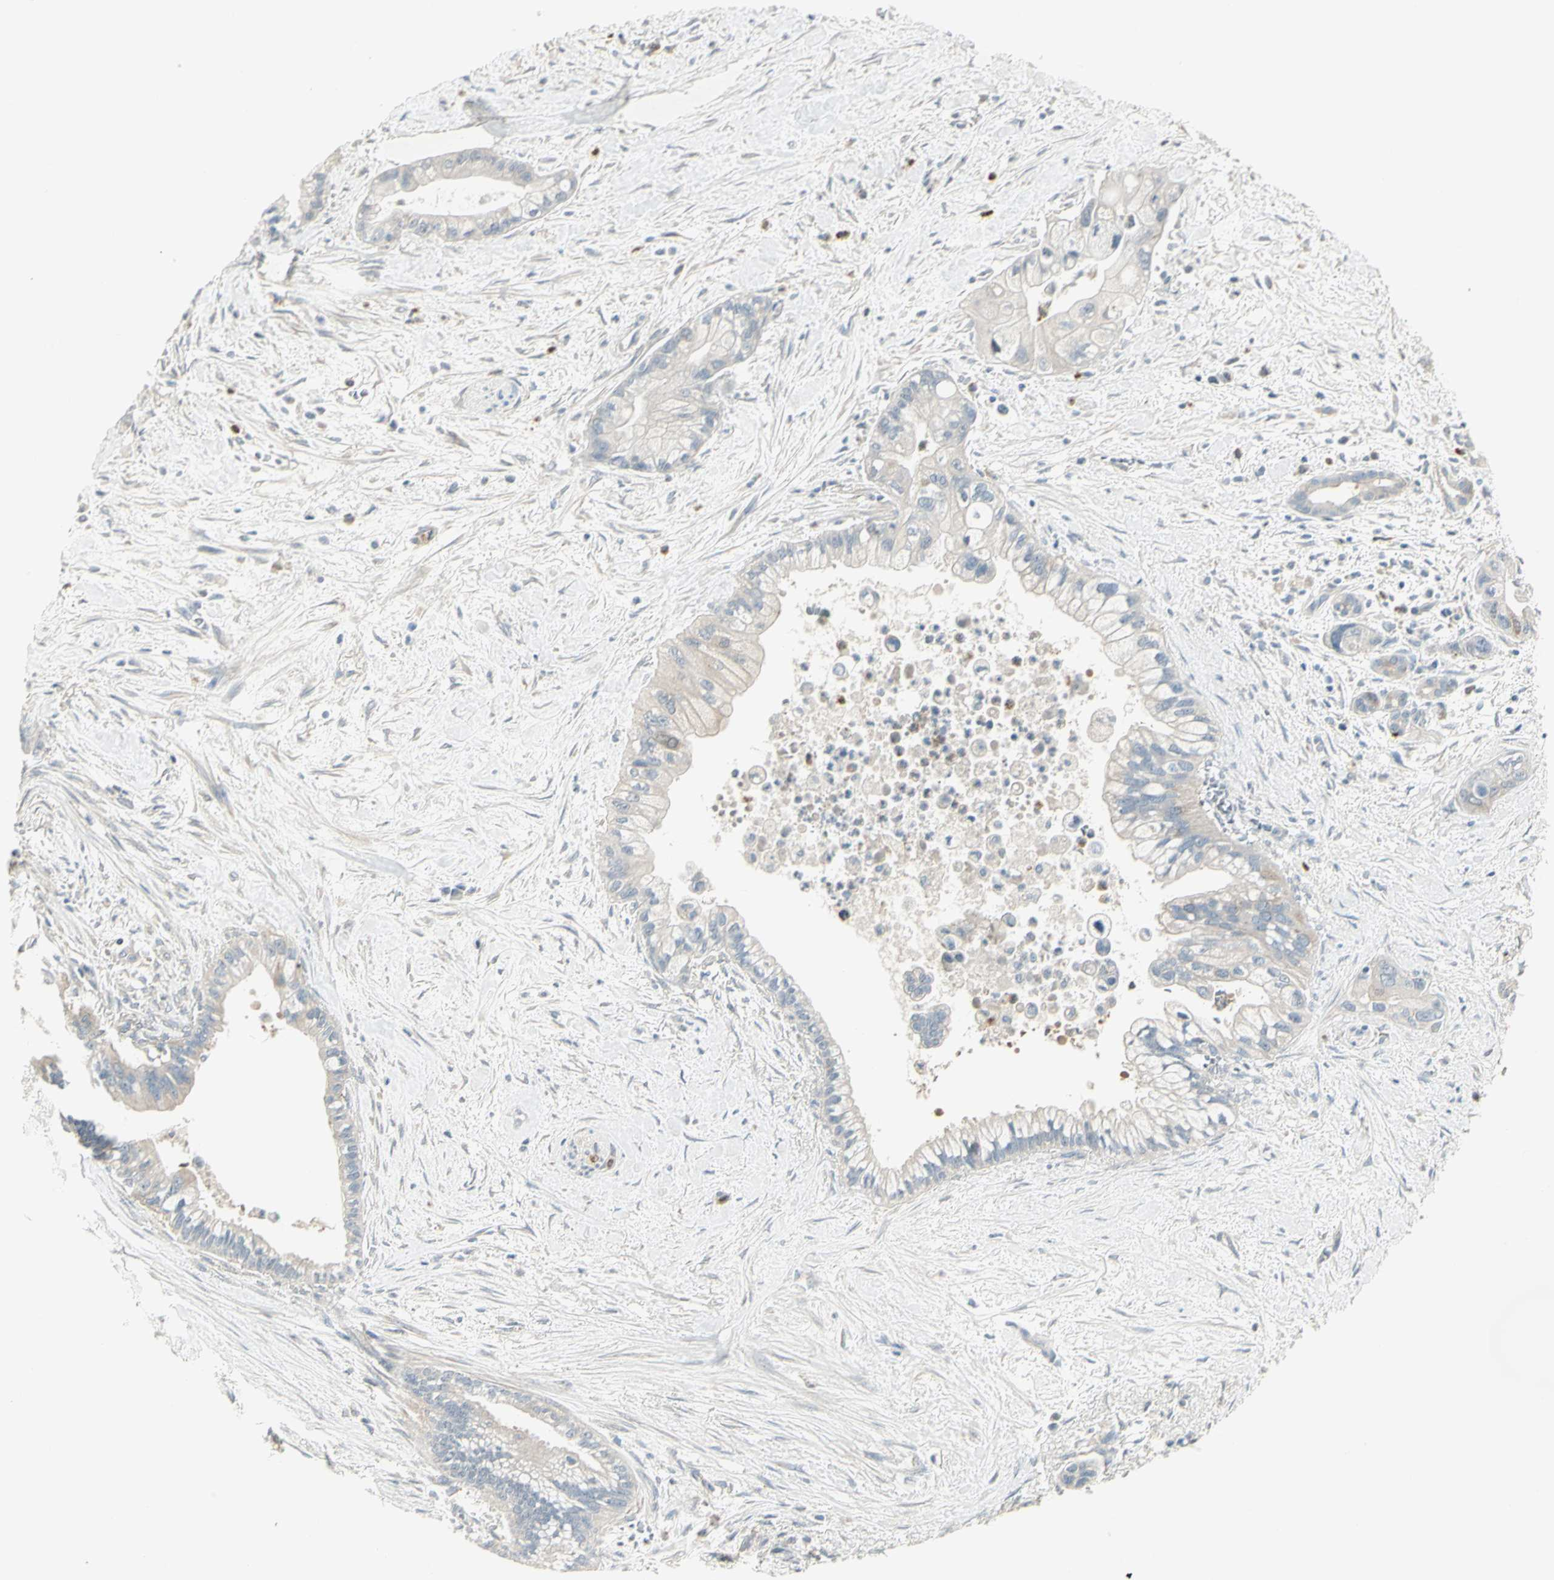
{"staining": {"intensity": "negative", "quantity": "none", "location": "none"}, "tissue": "pancreatic cancer", "cell_type": "Tumor cells", "image_type": "cancer", "snomed": [{"axis": "morphology", "description": "Adenocarcinoma, NOS"}, {"axis": "topography", "description": "Pancreas"}], "caption": "IHC photomicrograph of pancreatic adenocarcinoma stained for a protein (brown), which reveals no staining in tumor cells.", "gene": "CCNB2", "patient": {"sex": "male", "age": 70}}